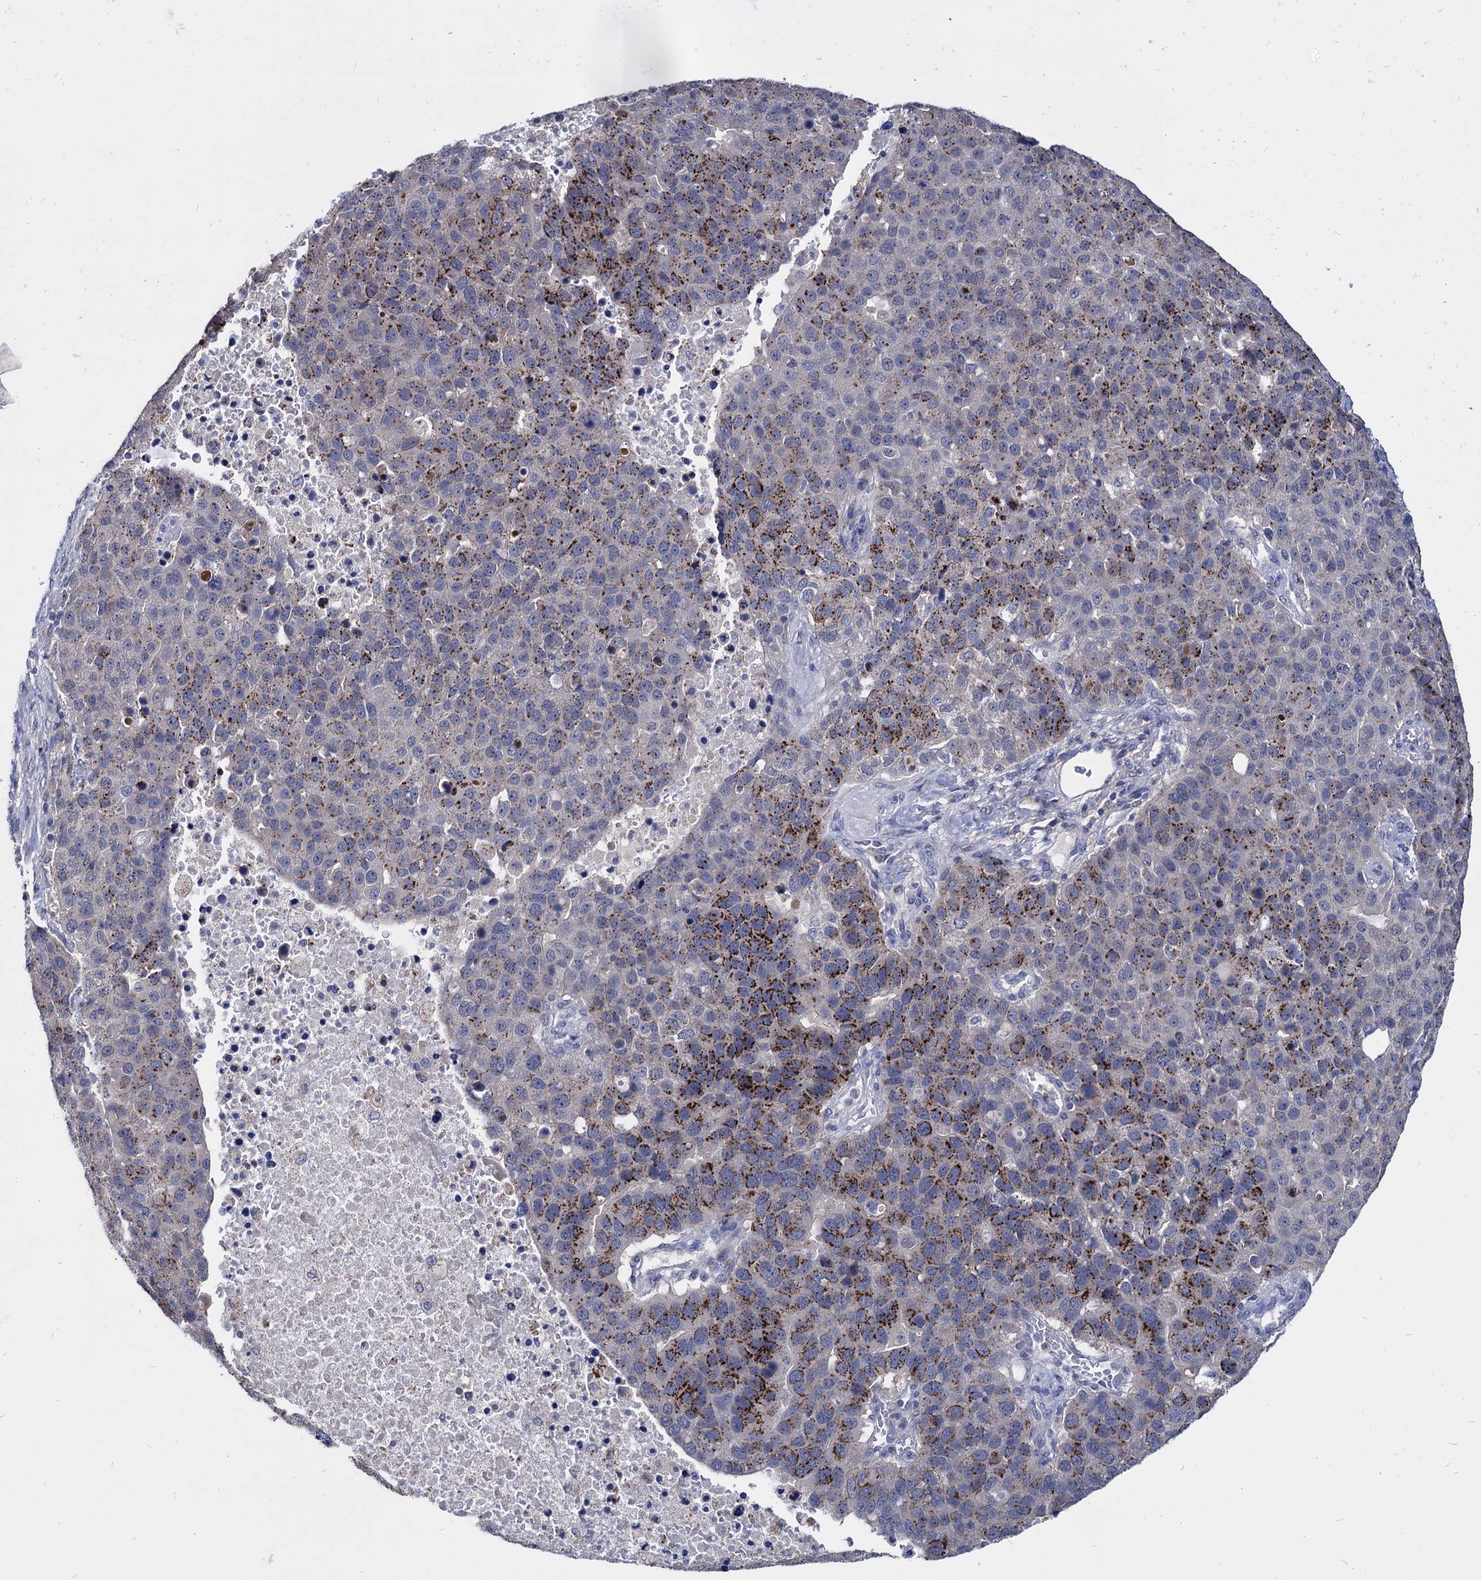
{"staining": {"intensity": "strong", "quantity": "25%-75%", "location": "cytoplasmic/membranous"}, "tissue": "pancreatic cancer", "cell_type": "Tumor cells", "image_type": "cancer", "snomed": [{"axis": "morphology", "description": "Adenocarcinoma, NOS"}, {"axis": "topography", "description": "Pancreas"}], "caption": "DAB immunohistochemical staining of human adenocarcinoma (pancreatic) reveals strong cytoplasmic/membranous protein expression in about 25%-75% of tumor cells.", "gene": "ESD", "patient": {"sex": "female", "age": 61}}